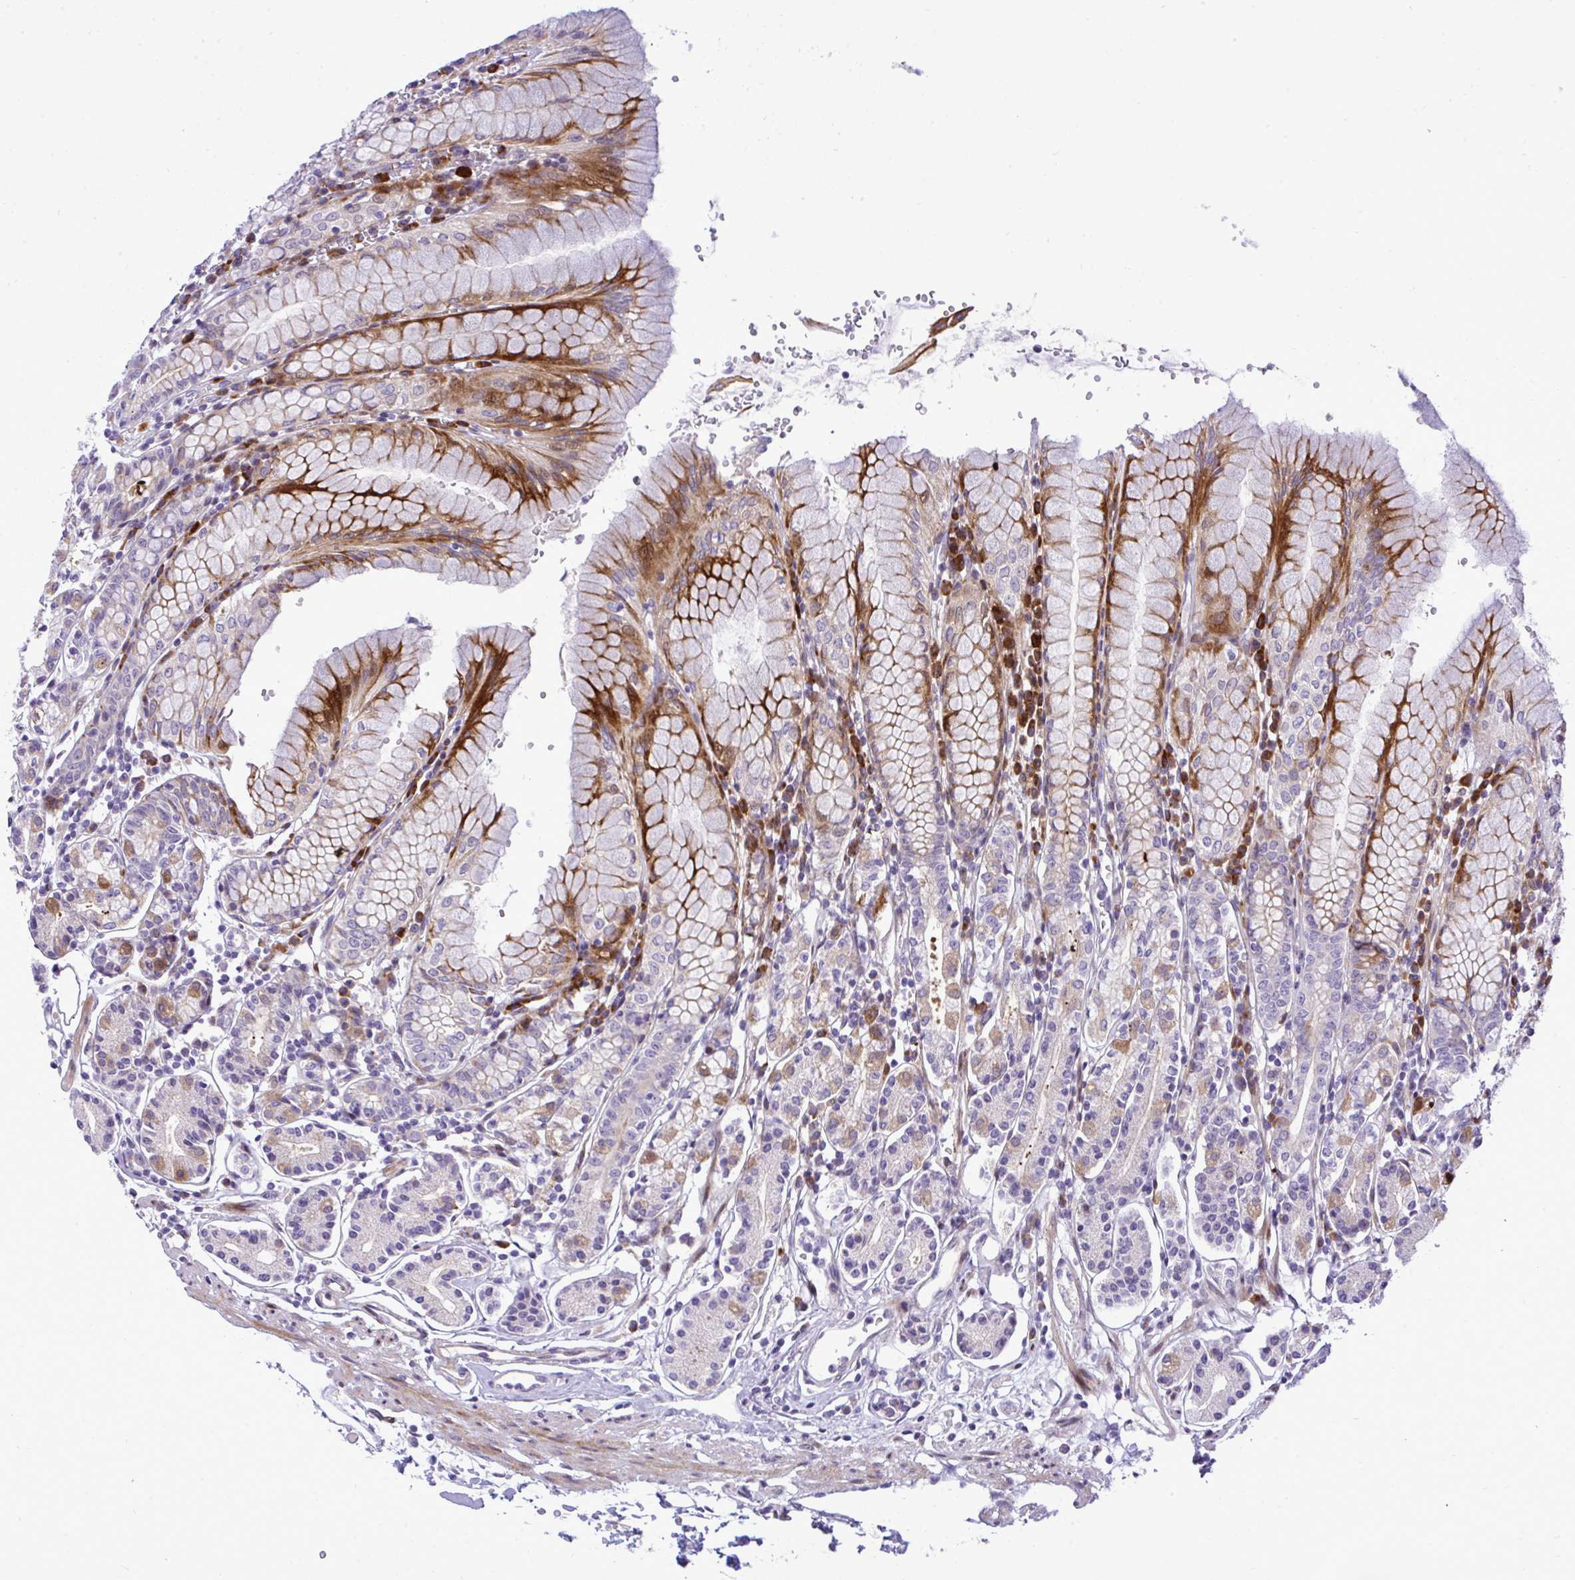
{"staining": {"intensity": "strong", "quantity": "25%-75%", "location": "cytoplasmic/membranous"}, "tissue": "stomach", "cell_type": "Glandular cells", "image_type": "normal", "snomed": [{"axis": "morphology", "description": "Normal tissue, NOS"}, {"axis": "topography", "description": "Stomach"}], "caption": "Unremarkable stomach displays strong cytoplasmic/membranous staining in about 25%-75% of glandular cells, visualized by immunohistochemistry. Using DAB (3,3'-diaminobenzidine) (brown) and hematoxylin (blue) stains, captured at high magnification using brightfield microscopy.", "gene": "CASTOR2", "patient": {"sex": "female", "age": 62}}